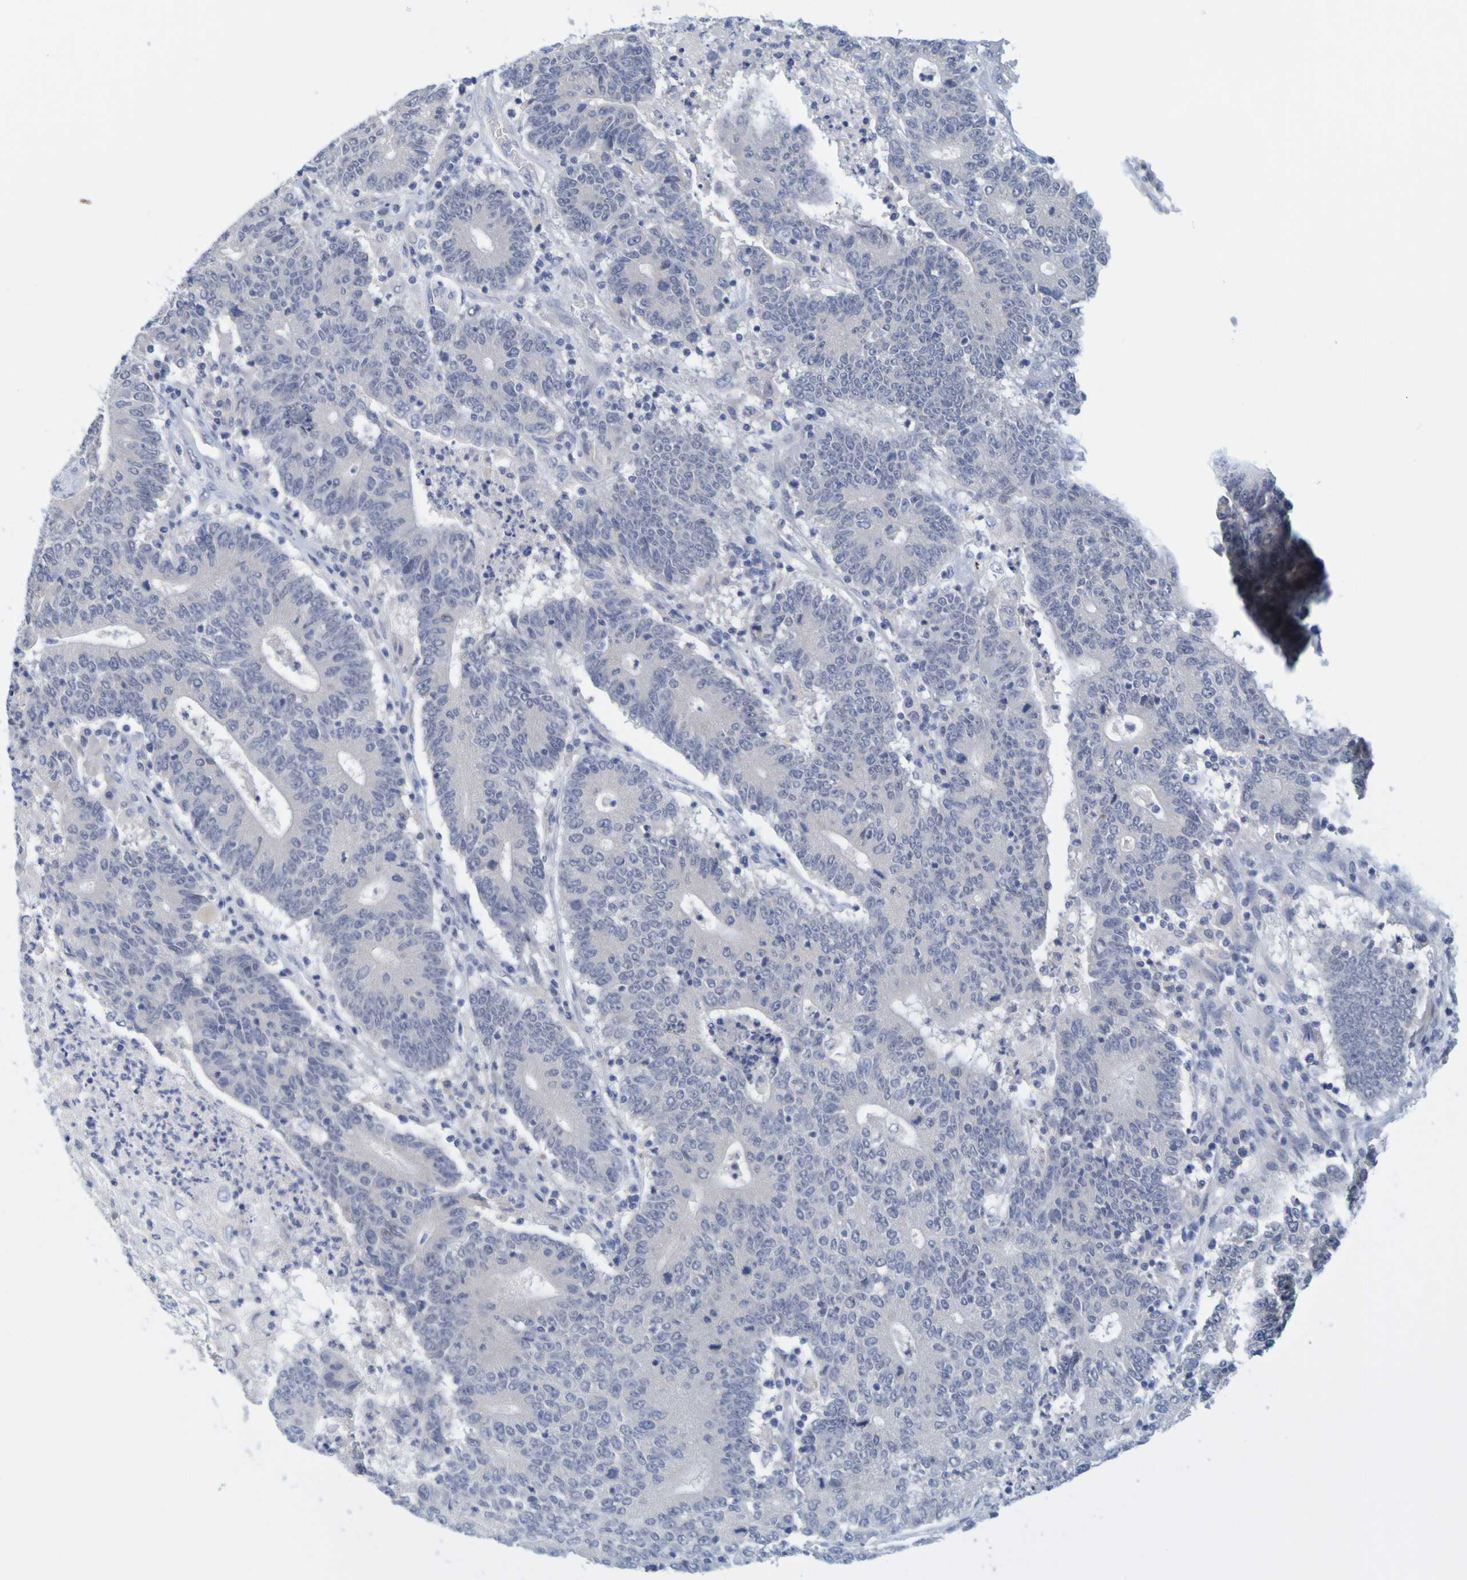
{"staining": {"intensity": "negative", "quantity": "none", "location": "none"}, "tissue": "colorectal cancer", "cell_type": "Tumor cells", "image_type": "cancer", "snomed": [{"axis": "morphology", "description": "Normal tissue, NOS"}, {"axis": "morphology", "description": "Adenocarcinoma, NOS"}, {"axis": "topography", "description": "Colon"}], "caption": "Colorectal cancer (adenocarcinoma) was stained to show a protein in brown. There is no significant staining in tumor cells.", "gene": "ENDOU", "patient": {"sex": "female", "age": 75}}